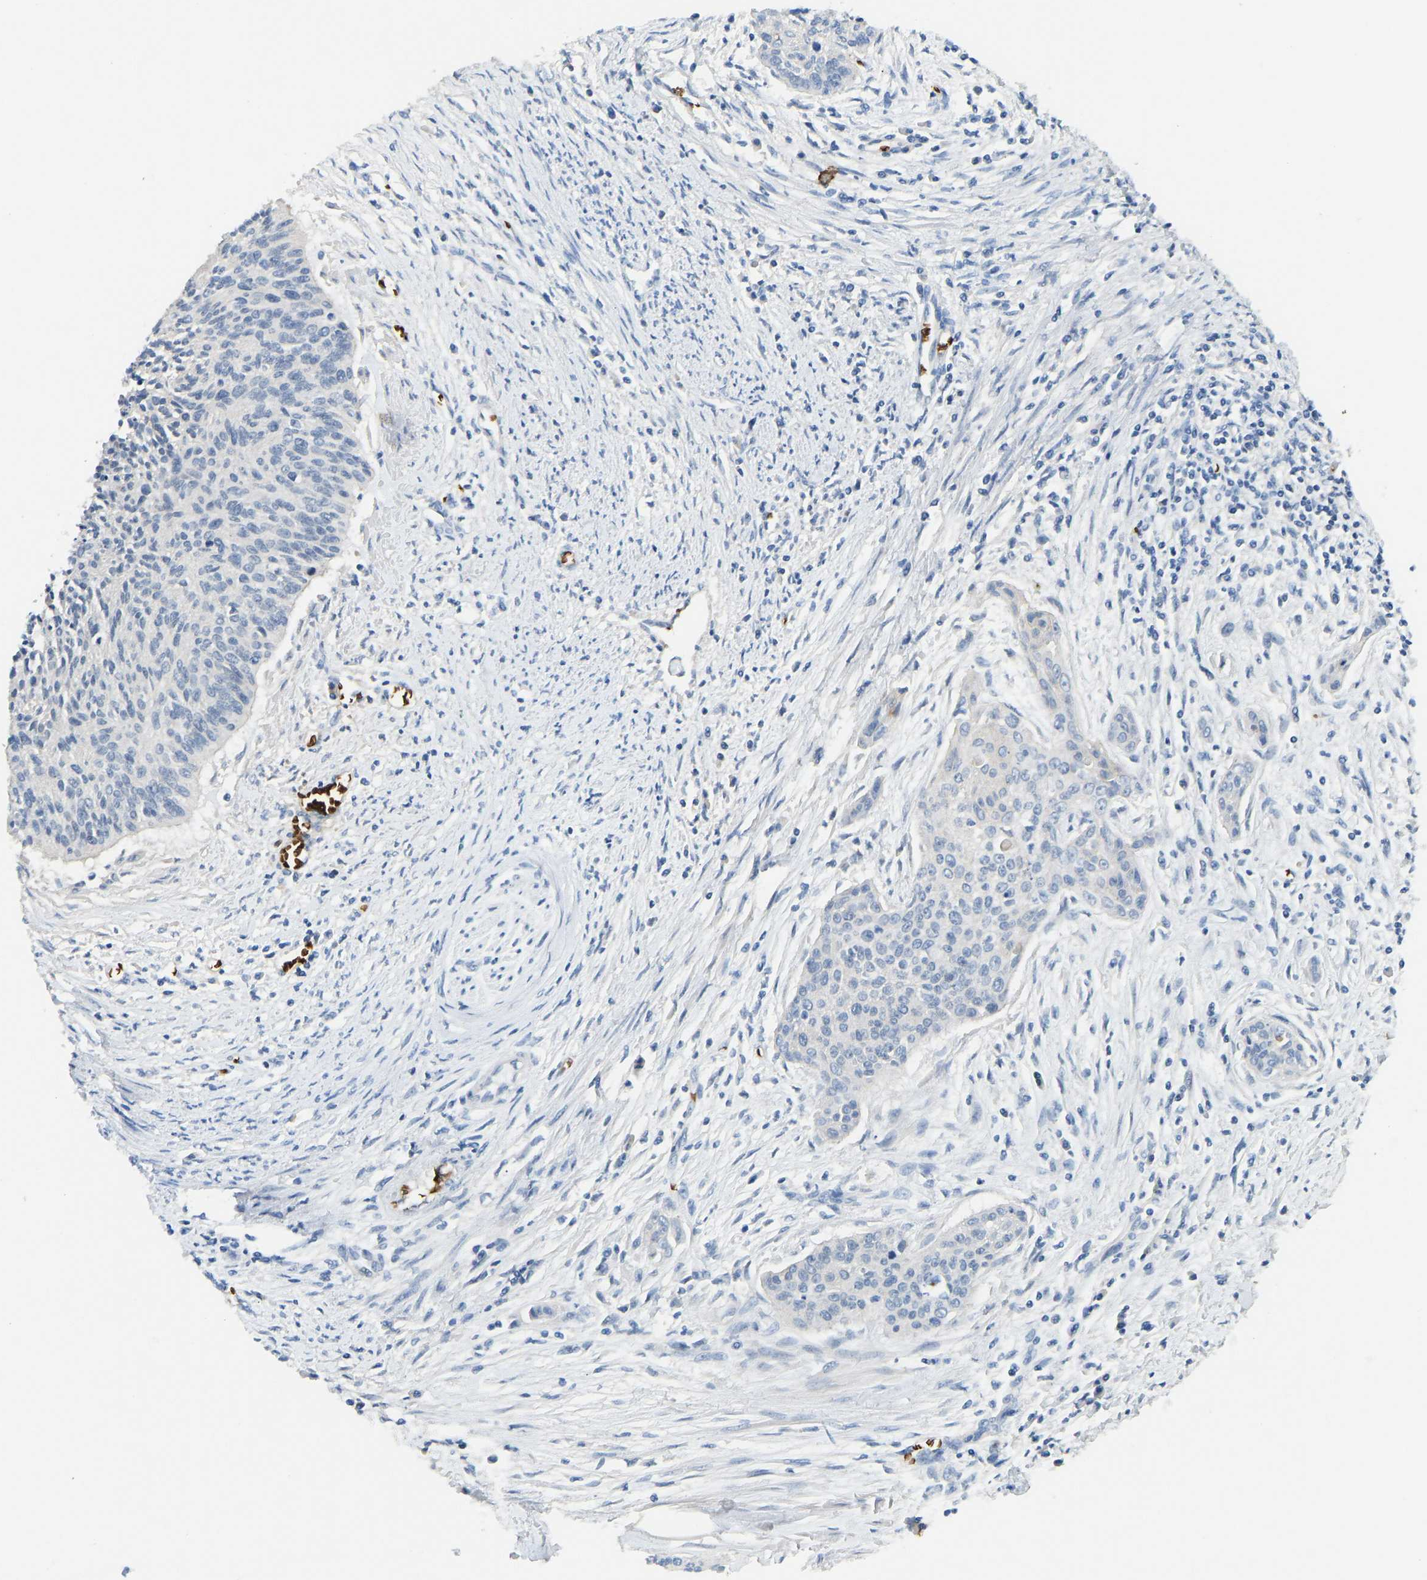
{"staining": {"intensity": "negative", "quantity": "none", "location": "none"}, "tissue": "cervical cancer", "cell_type": "Tumor cells", "image_type": "cancer", "snomed": [{"axis": "morphology", "description": "Squamous cell carcinoma, NOS"}, {"axis": "topography", "description": "Cervix"}], "caption": "Immunohistochemical staining of human cervical squamous cell carcinoma reveals no significant staining in tumor cells.", "gene": "PIGS", "patient": {"sex": "female", "age": 55}}